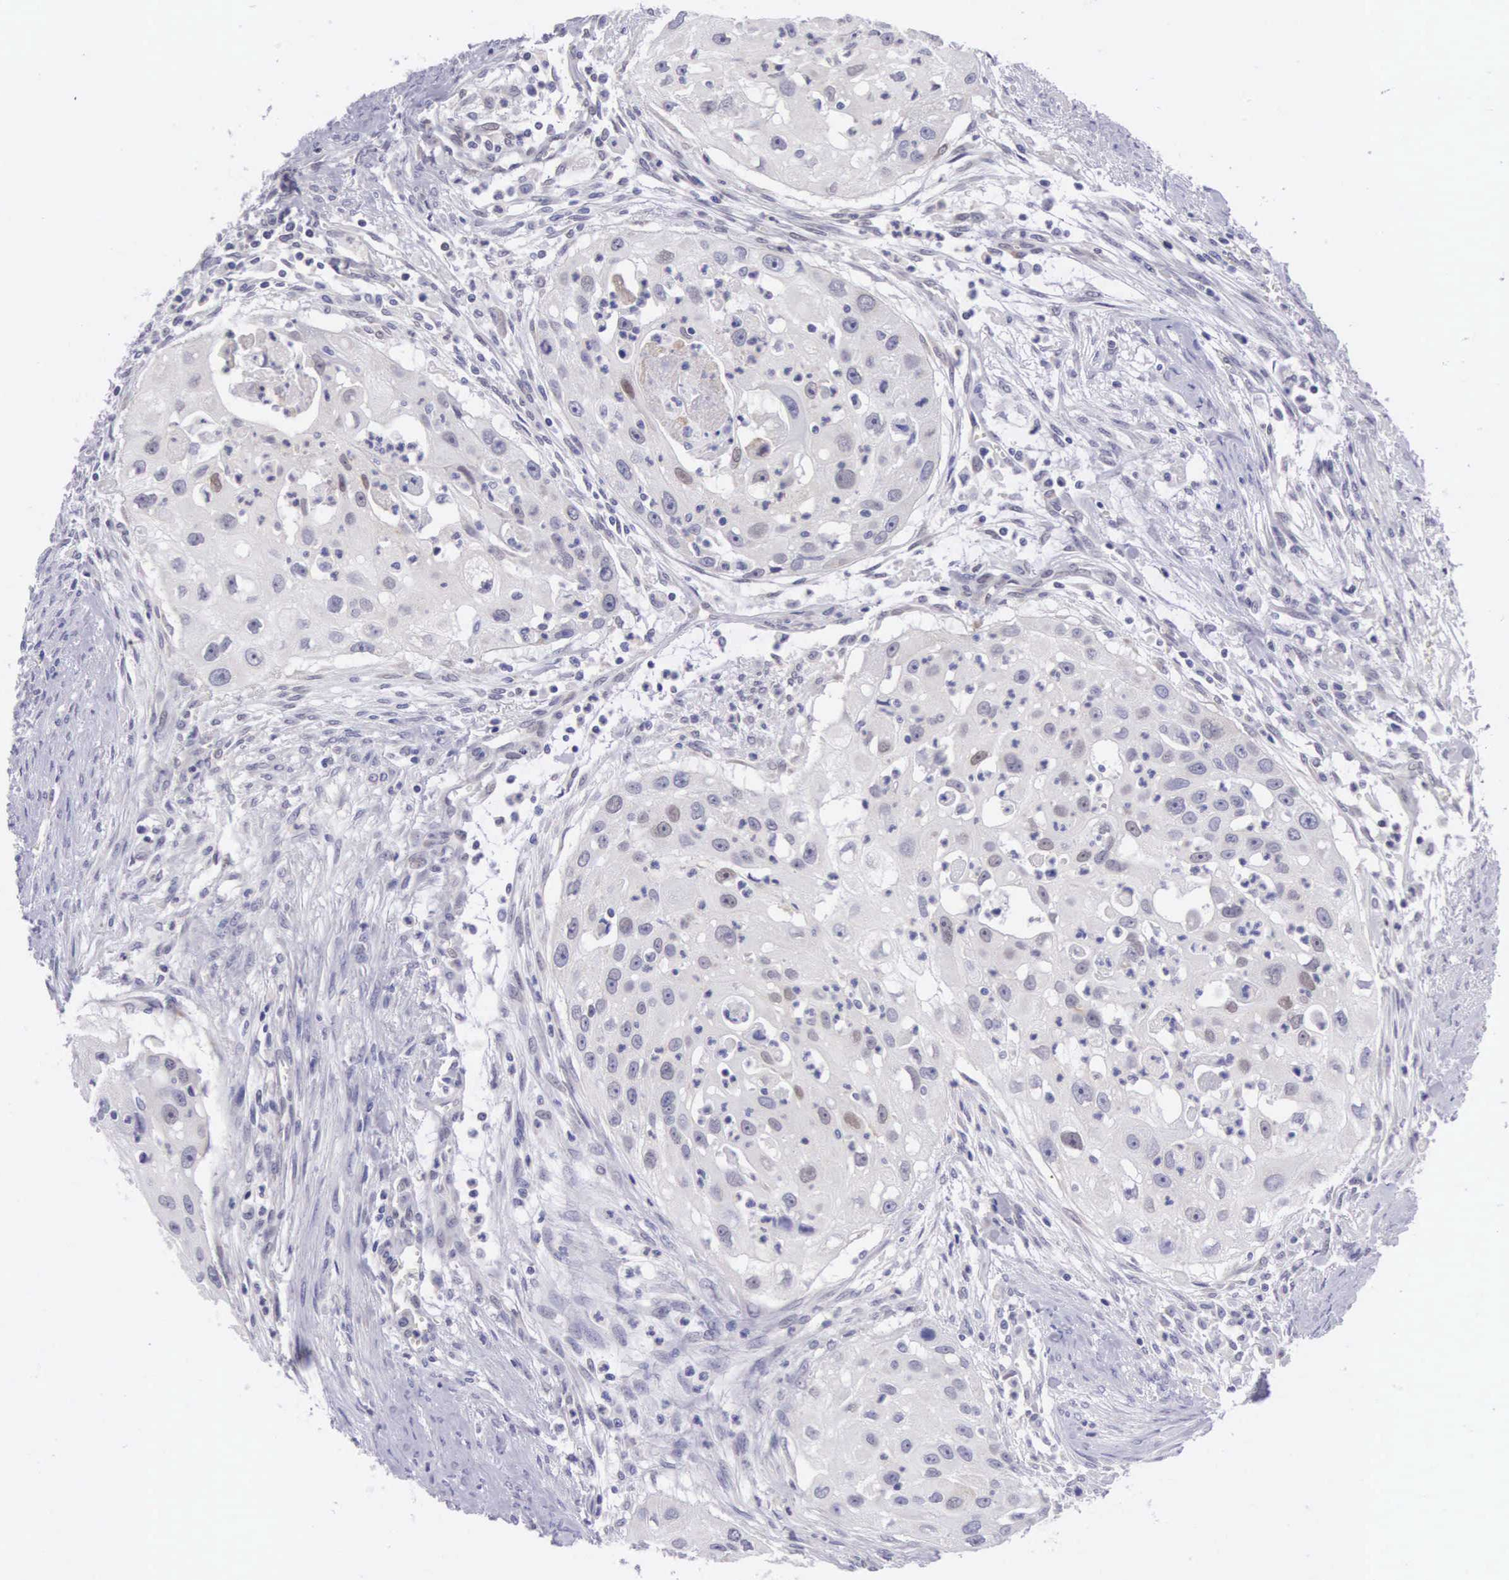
{"staining": {"intensity": "negative", "quantity": "none", "location": "none"}, "tissue": "head and neck cancer", "cell_type": "Tumor cells", "image_type": "cancer", "snomed": [{"axis": "morphology", "description": "Squamous cell carcinoma, NOS"}, {"axis": "topography", "description": "Head-Neck"}], "caption": "Immunohistochemistry (IHC) of human head and neck cancer displays no staining in tumor cells.", "gene": "SOX11", "patient": {"sex": "male", "age": 64}}